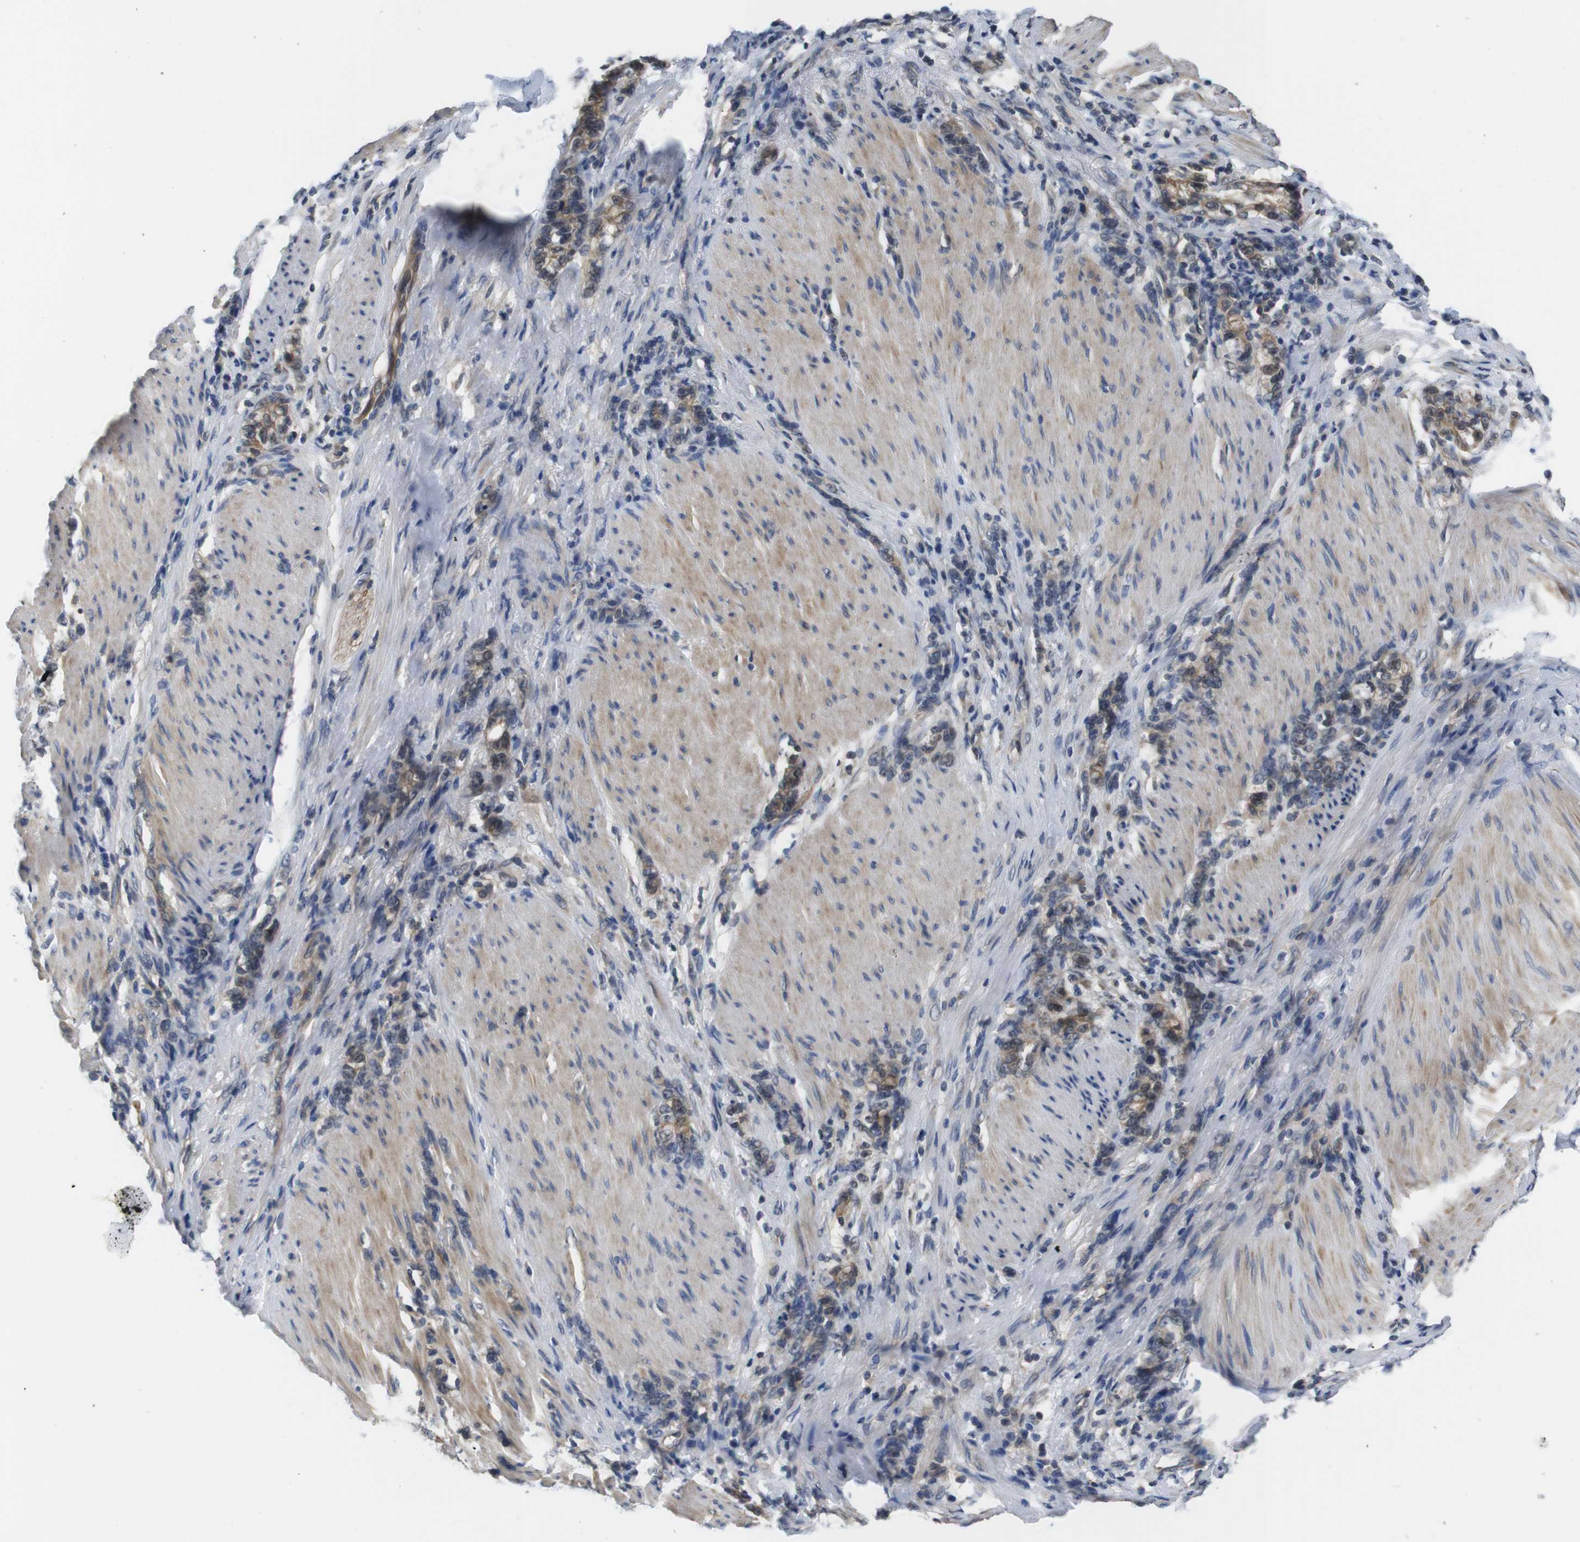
{"staining": {"intensity": "moderate", "quantity": ">75%", "location": "cytoplasmic/membranous"}, "tissue": "stomach cancer", "cell_type": "Tumor cells", "image_type": "cancer", "snomed": [{"axis": "morphology", "description": "Adenocarcinoma, NOS"}, {"axis": "topography", "description": "Stomach, lower"}], "caption": "Immunohistochemistry micrograph of human stomach cancer (adenocarcinoma) stained for a protein (brown), which displays medium levels of moderate cytoplasmic/membranous staining in about >75% of tumor cells.", "gene": "FADD", "patient": {"sex": "male", "age": 88}}